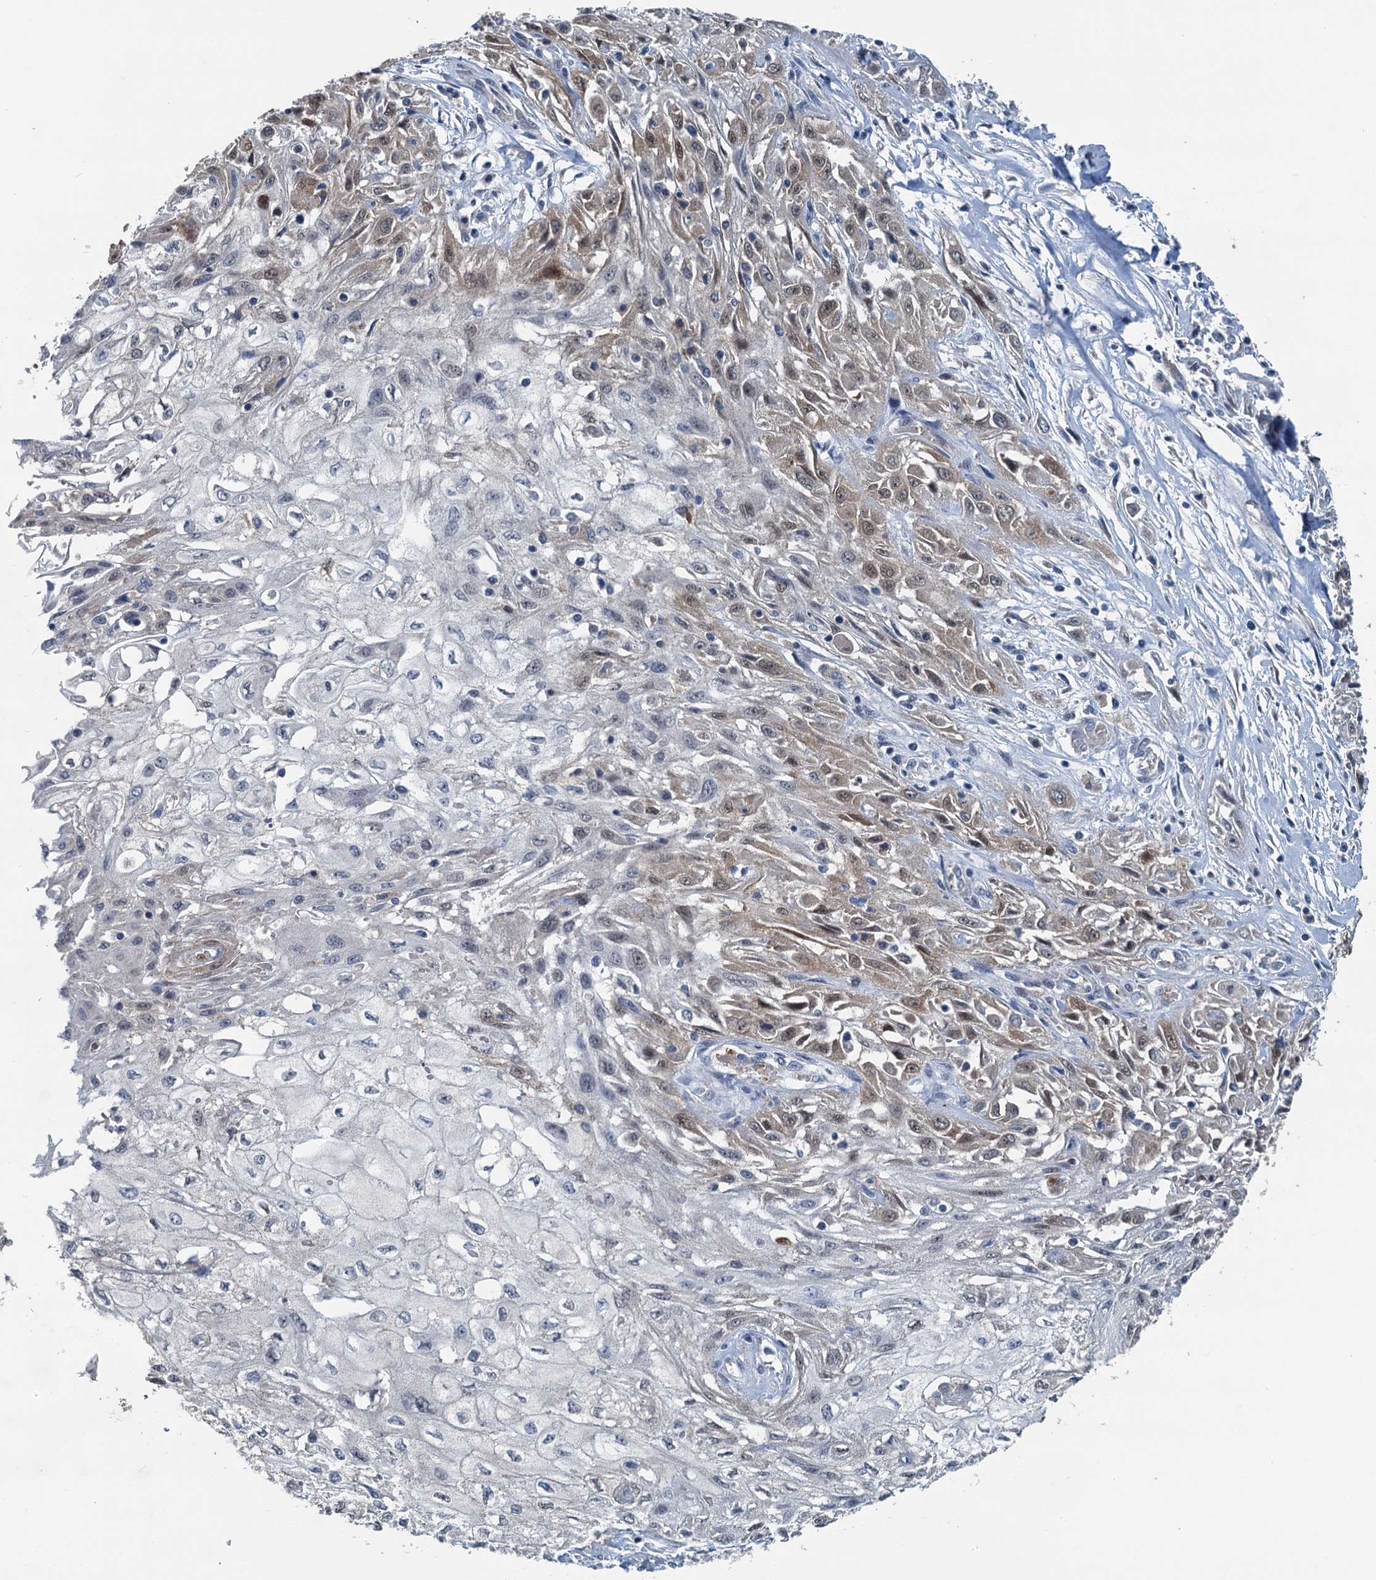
{"staining": {"intensity": "weak", "quantity": "25%-75%", "location": "cytoplasmic/membranous,nuclear"}, "tissue": "skin cancer", "cell_type": "Tumor cells", "image_type": "cancer", "snomed": [{"axis": "morphology", "description": "Squamous cell carcinoma, NOS"}, {"axis": "morphology", "description": "Squamous cell carcinoma, metastatic, NOS"}, {"axis": "topography", "description": "Skin"}, {"axis": "topography", "description": "Lymph node"}], "caption": "Human skin cancer stained with a brown dye demonstrates weak cytoplasmic/membranous and nuclear positive positivity in about 25%-75% of tumor cells.", "gene": "GCLM", "patient": {"sex": "male", "age": 75}}